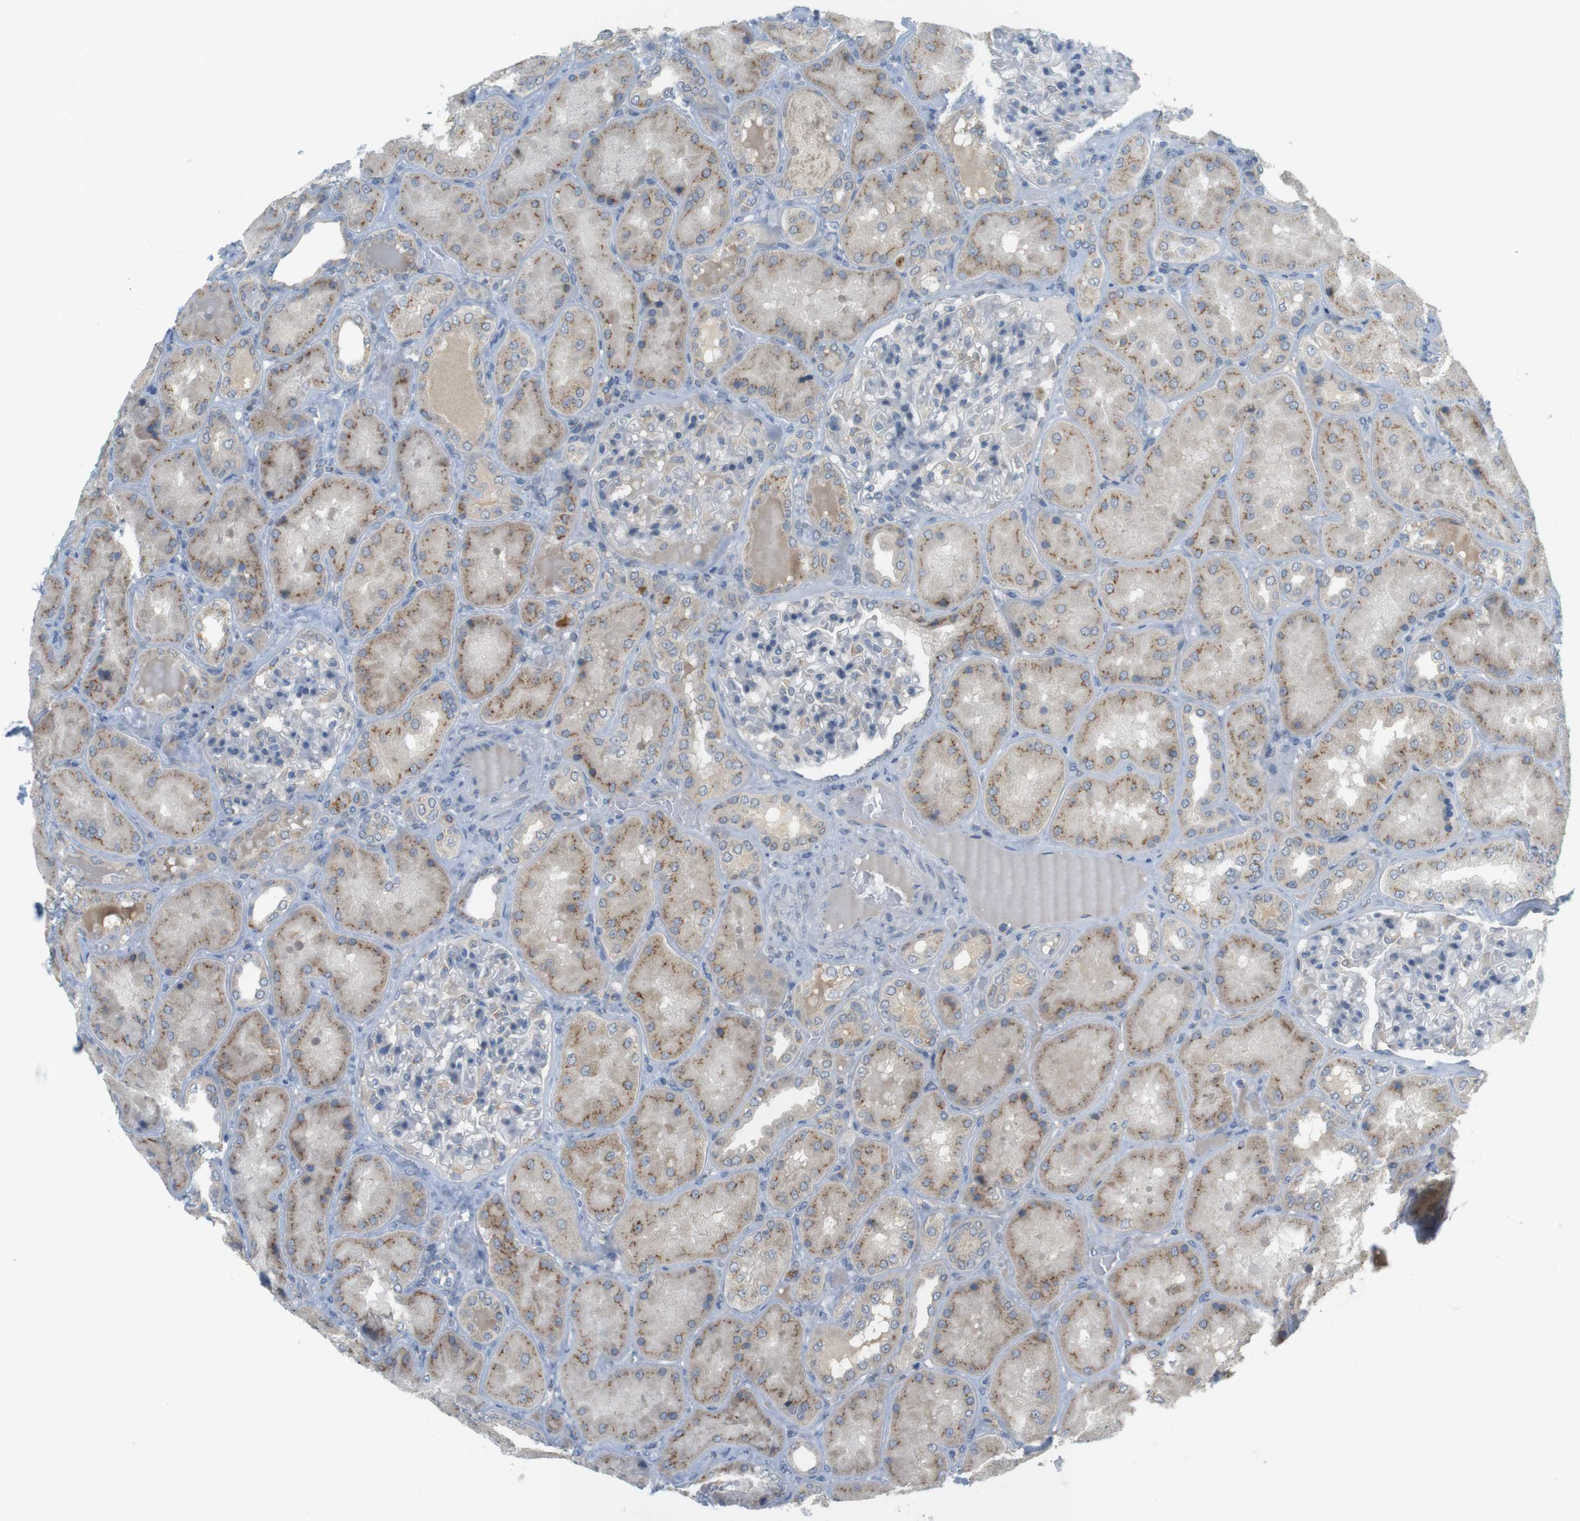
{"staining": {"intensity": "weak", "quantity": "25%-75%", "location": "cytoplasmic/membranous"}, "tissue": "kidney", "cell_type": "Cells in glomeruli", "image_type": "normal", "snomed": [{"axis": "morphology", "description": "Normal tissue, NOS"}, {"axis": "topography", "description": "Kidney"}], "caption": "A histopathology image of kidney stained for a protein exhibits weak cytoplasmic/membranous brown staining in cells in glomeruli.", "gene": "YIPF3", "patient": {"sex": "female", "age": 56}}